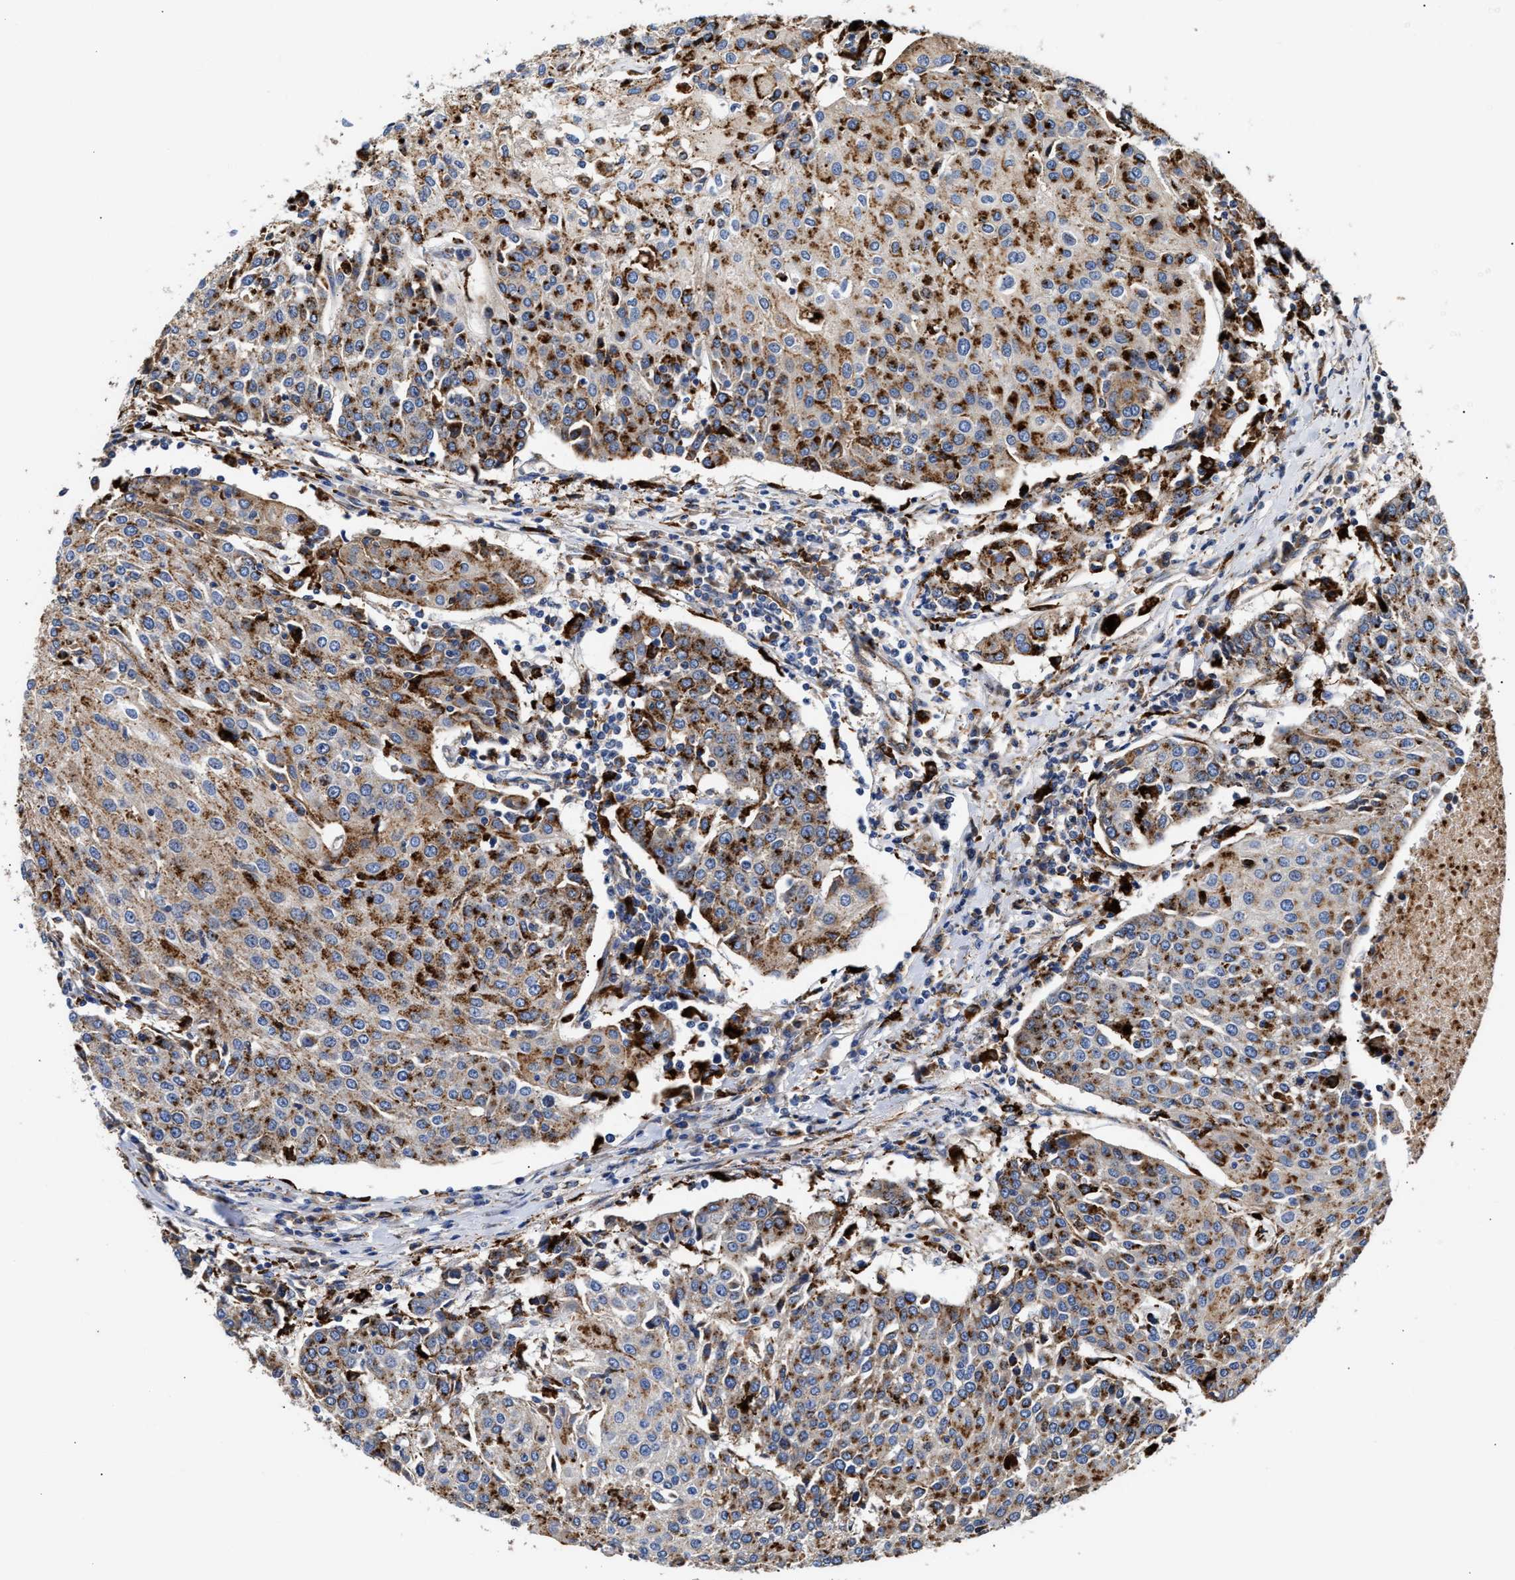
{"staining": {"intensity": "strong", "quantity": ">75%", "location": "cytoplasmic/membranous"}, "tissue": "urothelial cancer", "cell_type": "Tumor cells", "image_type": "cancer", "snomed": [{"axis": "morphology", "description": "Urothelial carcinoma, High grade"}, {"axis": "topography", "description": "Urinary bladder"}], "caption": "A high-resolution image shows IHC staining of urothelial cancer, which exhibits strong cytoplasmic/membranous positivity in approximately >75% of tumor cells.", "gene": "CCDC146", "patient": {"sex": "female", "age": 85}}